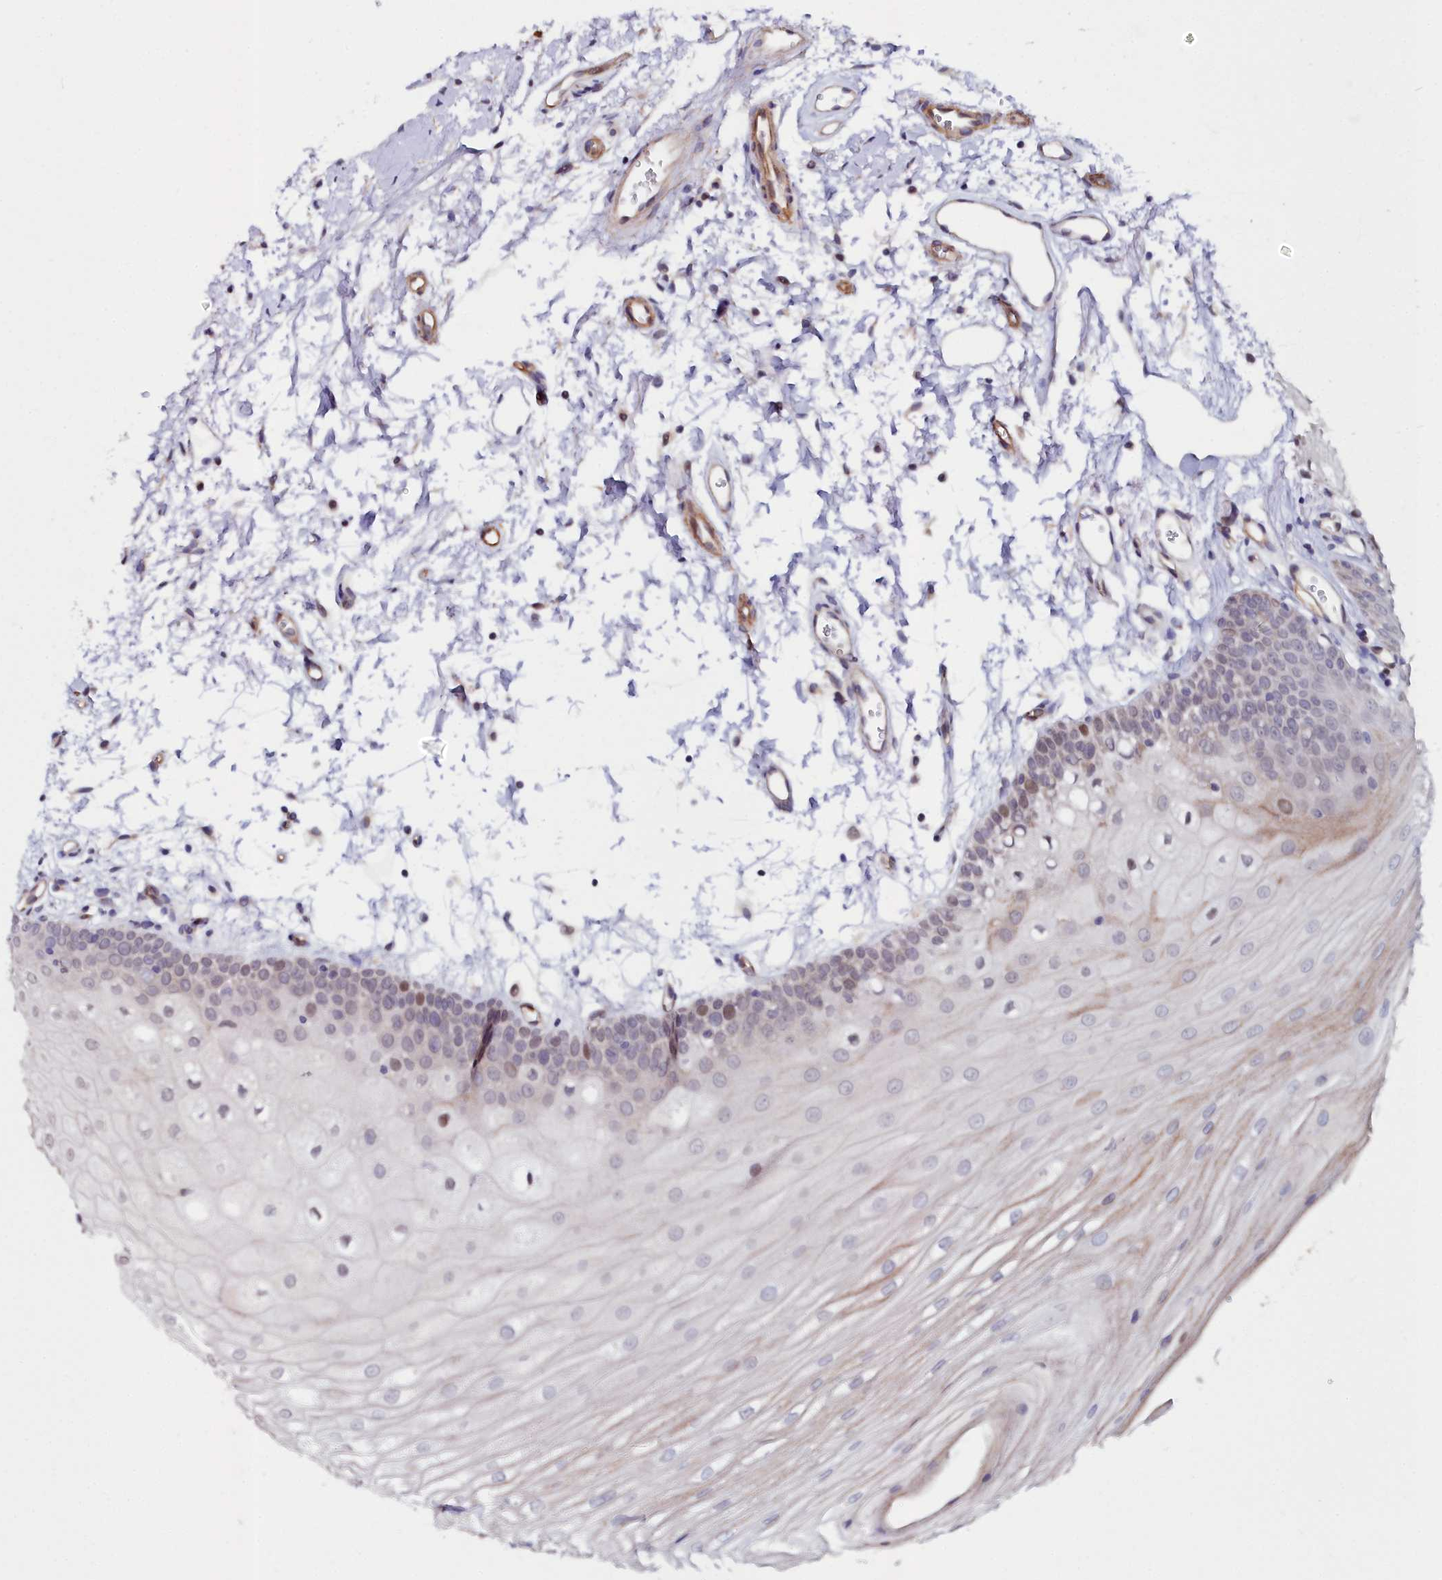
{"staining": {"intensity": "weak", "quantity": "<25%", "location": "cytoplasmic/membranous,nuclear"}, "tissue": "oral mucosa", "cell_type": "Squamous epithelial cells", "image_type": "normal", "snomed": [{"axis": "morphology", "description": "Normal tissue, NOS"}, {"axis": "topography", "description": "Oral tissue"}, {"axis": "topography", "description": "Tounge, NOS"}], "caption": "A micrograph of human oral mucosa is negative for staining in squamous epithelial cells. Brightfield microscopy of immunohistochemistry stained with DAB (3,3'-diaminobenzidine) (brown) and hematoxylin (blue), captured at high magnification.", "gene": "C4orf19", "patient": {"sex": "female", "age": 73}}